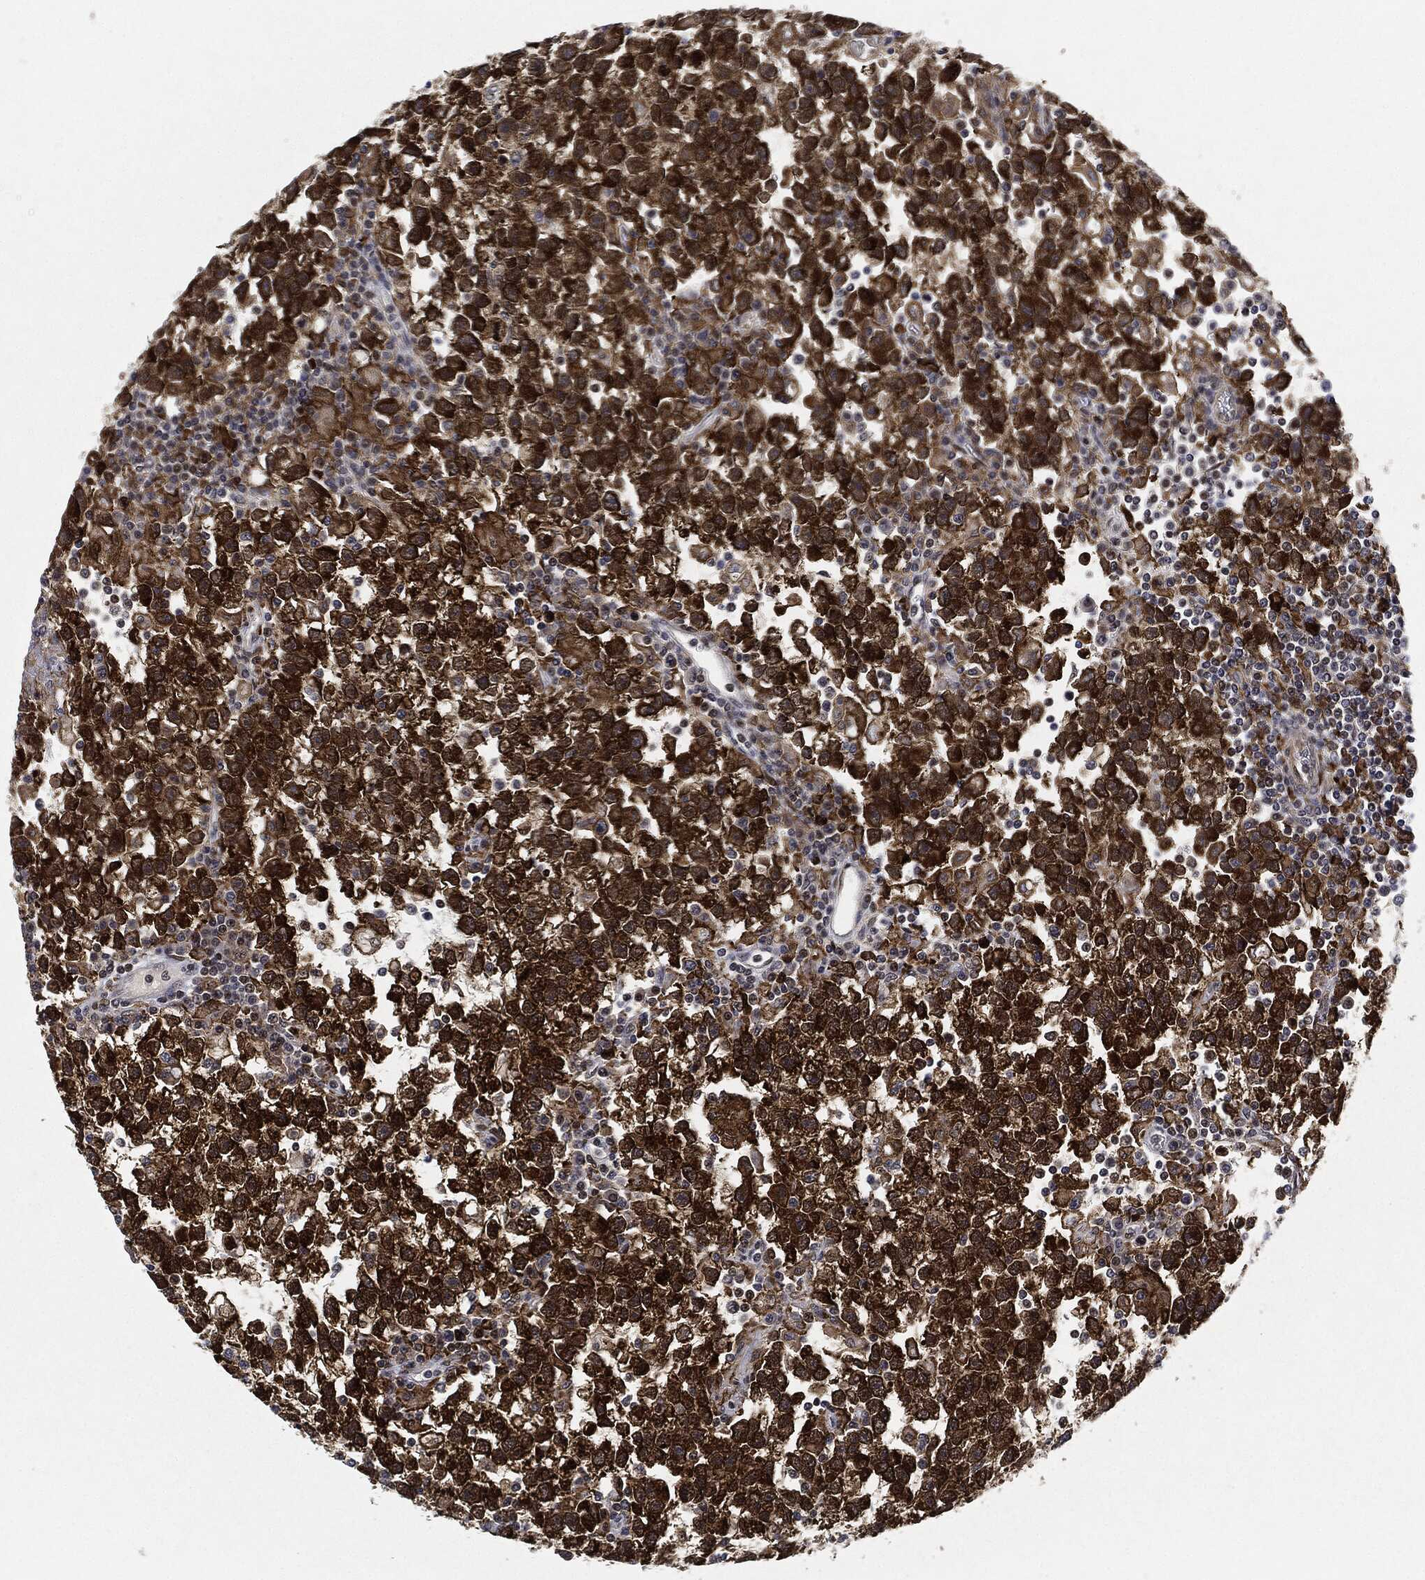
{"staining": {"intensity": "strong", "quantity": ">75%", "location": "cytoplasmic/membranous"}, "tissue": "testis cancer", "cell_type": "Tumor cells", "image_type": "cancer", "snomed": [{"axis": "morphology", "description": "Seminoma, NOS"}, {"axis": "topography", "description": "Testis"}], "caption": "The micrograph exhibits staining of seminoma (testis), revealing strong cytoplasmic/membranous protein staining (brown color) within tumor cells.", "gene": "NANOS3", "patient": {"sex": "male", "age": 47}}